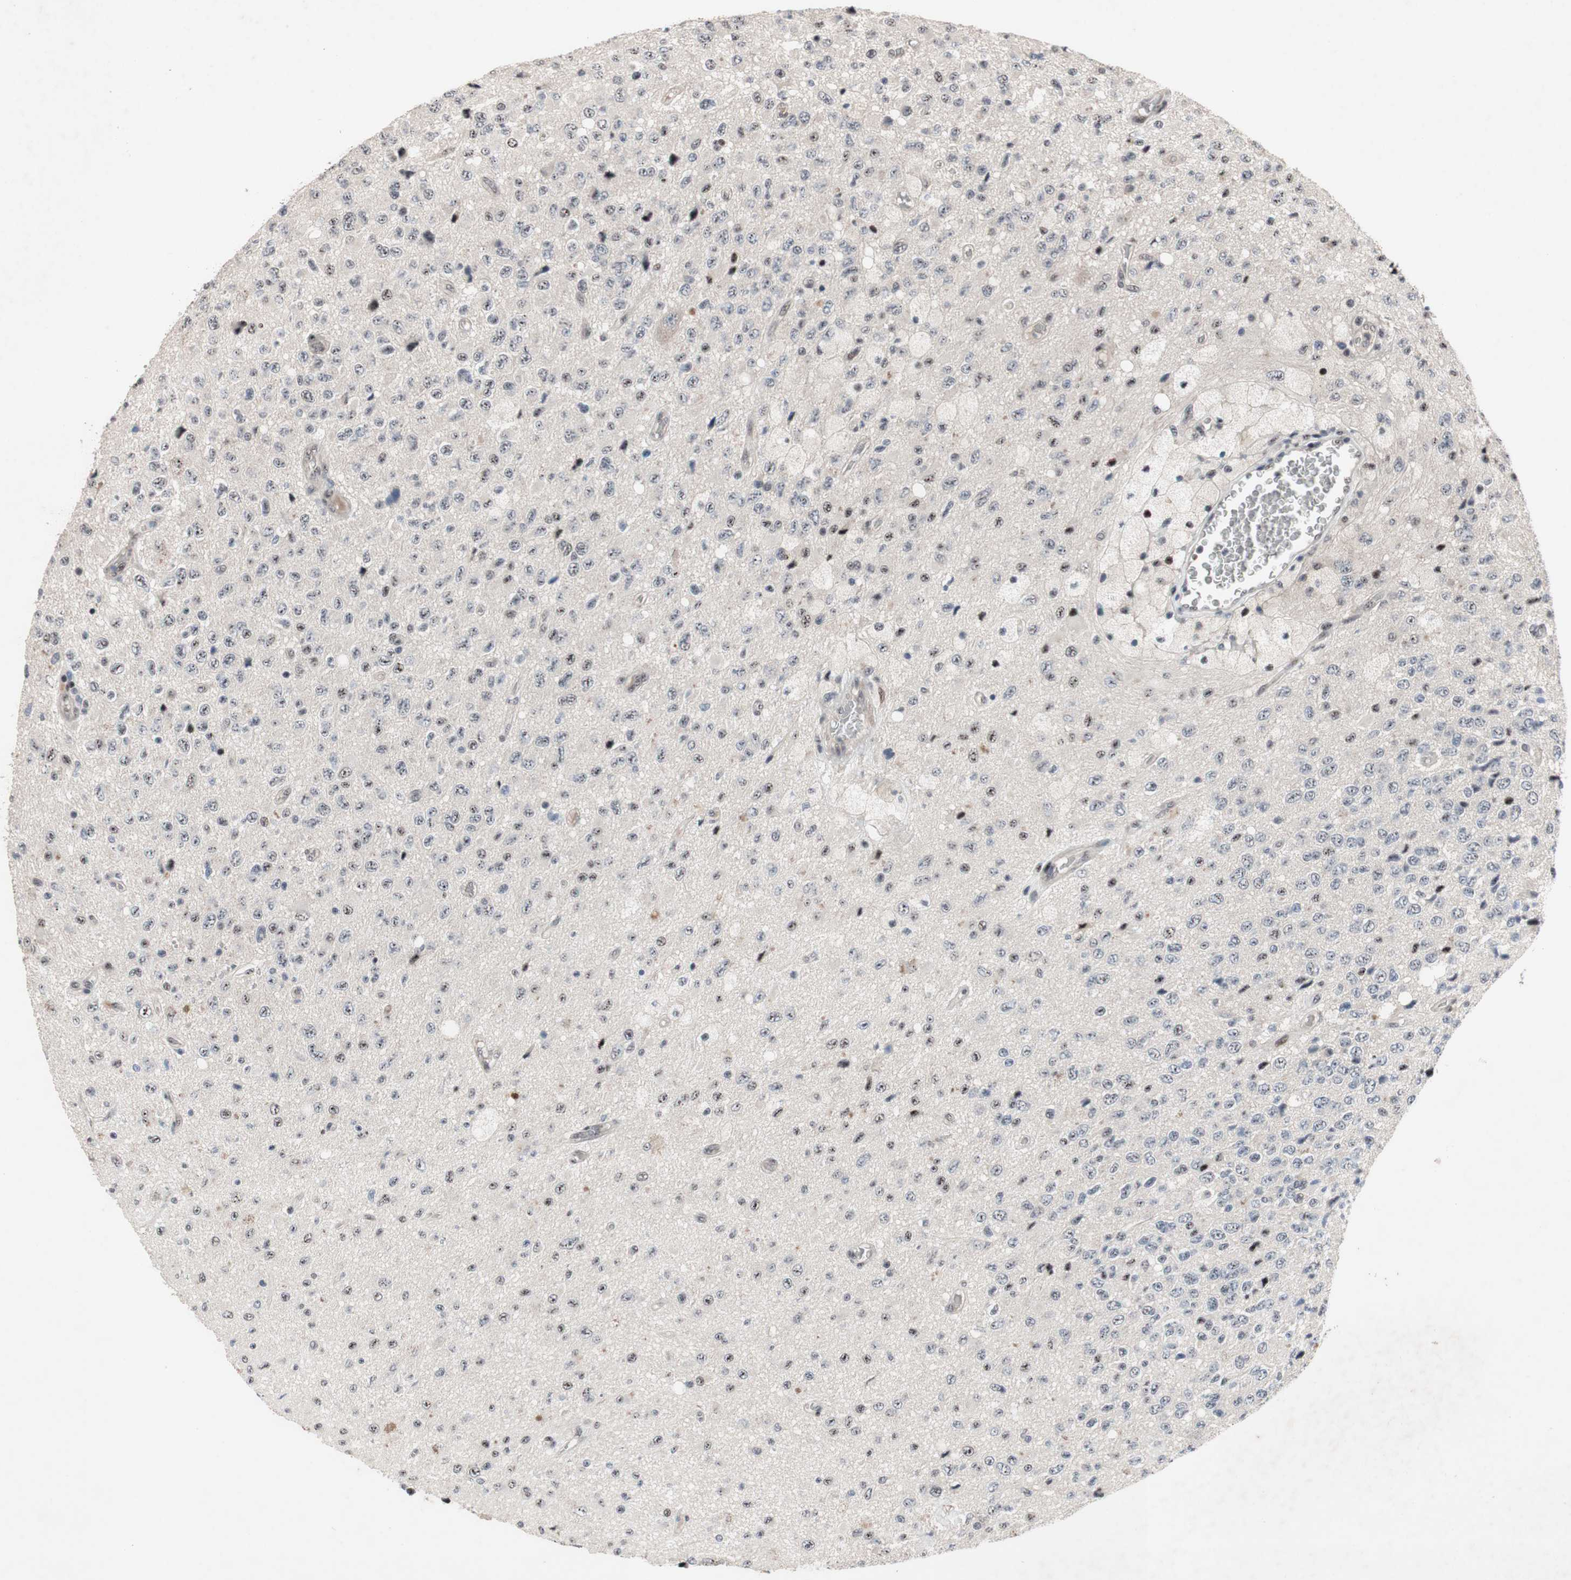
{"staining": {"intensity": "weak", "quantity": "<25%", "location": "nuclear"}, "tissue": "glioma", "cell_type": "Tumor cells", "image_type": "cancer", "snomed": [{"axis": "morphology", "description": "Glioma, malignant, High grade"}, {"axis": "topography", "description": "pancreas cauda"}], "caption": "Glioma was stained to show a protein in brown. There is no significant positivity in tumor cells.", "gene": "SOX7", "patient": {"sex": "male", "age": 60}}